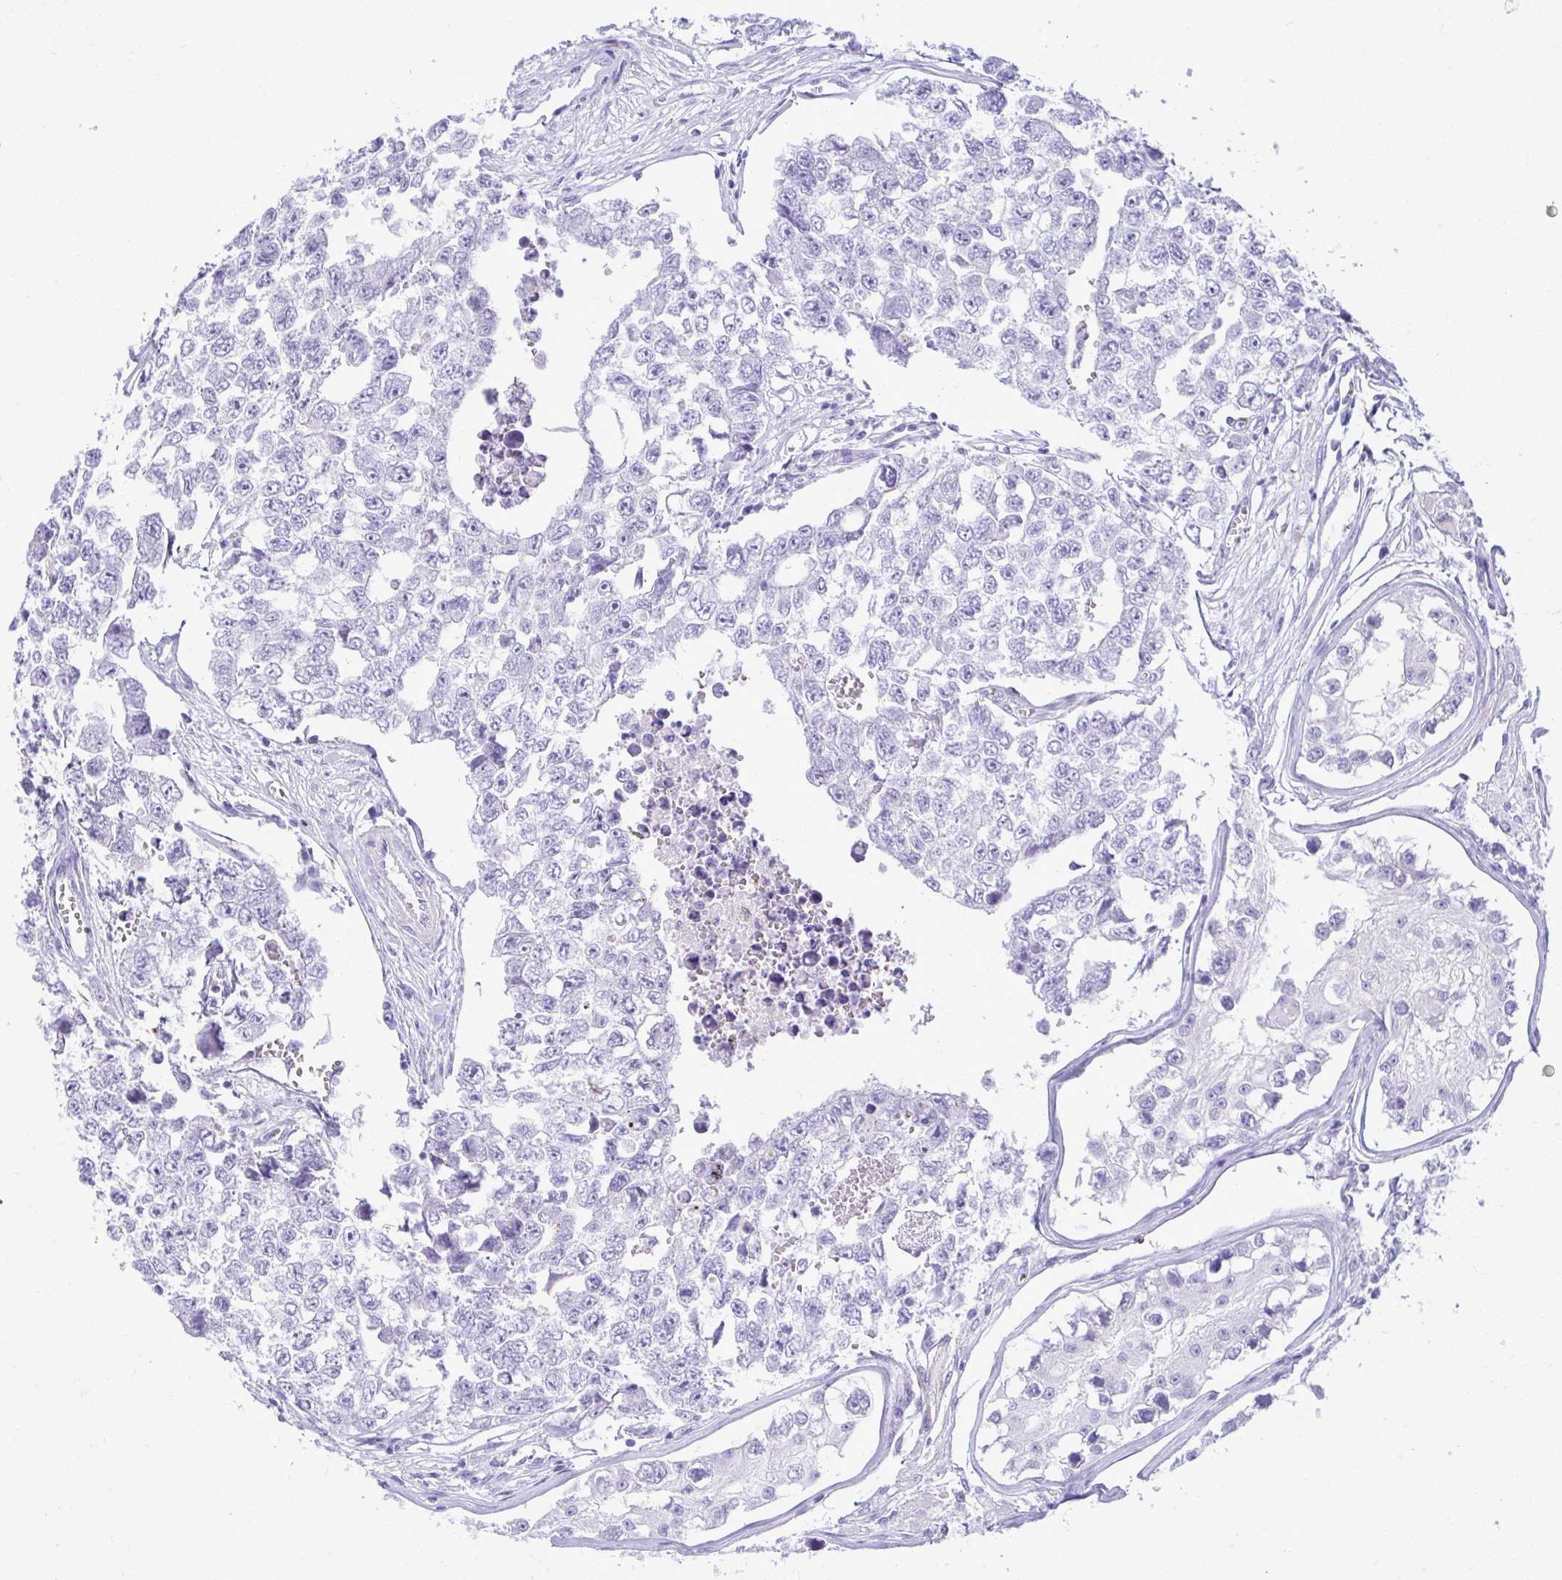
{"staining": {"intensity": "negative", "quantity": "none", "location": "none"}, "tissue": "testis cancer", "cell_type": "Tumor cells", "image_type": "cancer", "snomed": [{"axis": "morphology", "description": "Carcinoma, Embryonal, NOS"}, {"axis": "topography", "description": "Testis"}], "caption": "DAB (3,3'-diaminobenzidine) immunohistochemical staining of human testis embryonal carcinoma exhibits no significant positivity in tumor cells. Brightfield microscopy of IHC stained with DAB (brown) and hematoxylin (blue), captured at high magnification.", "gene": "AIG1", "patient": {"sex": "male", "age": 18}}